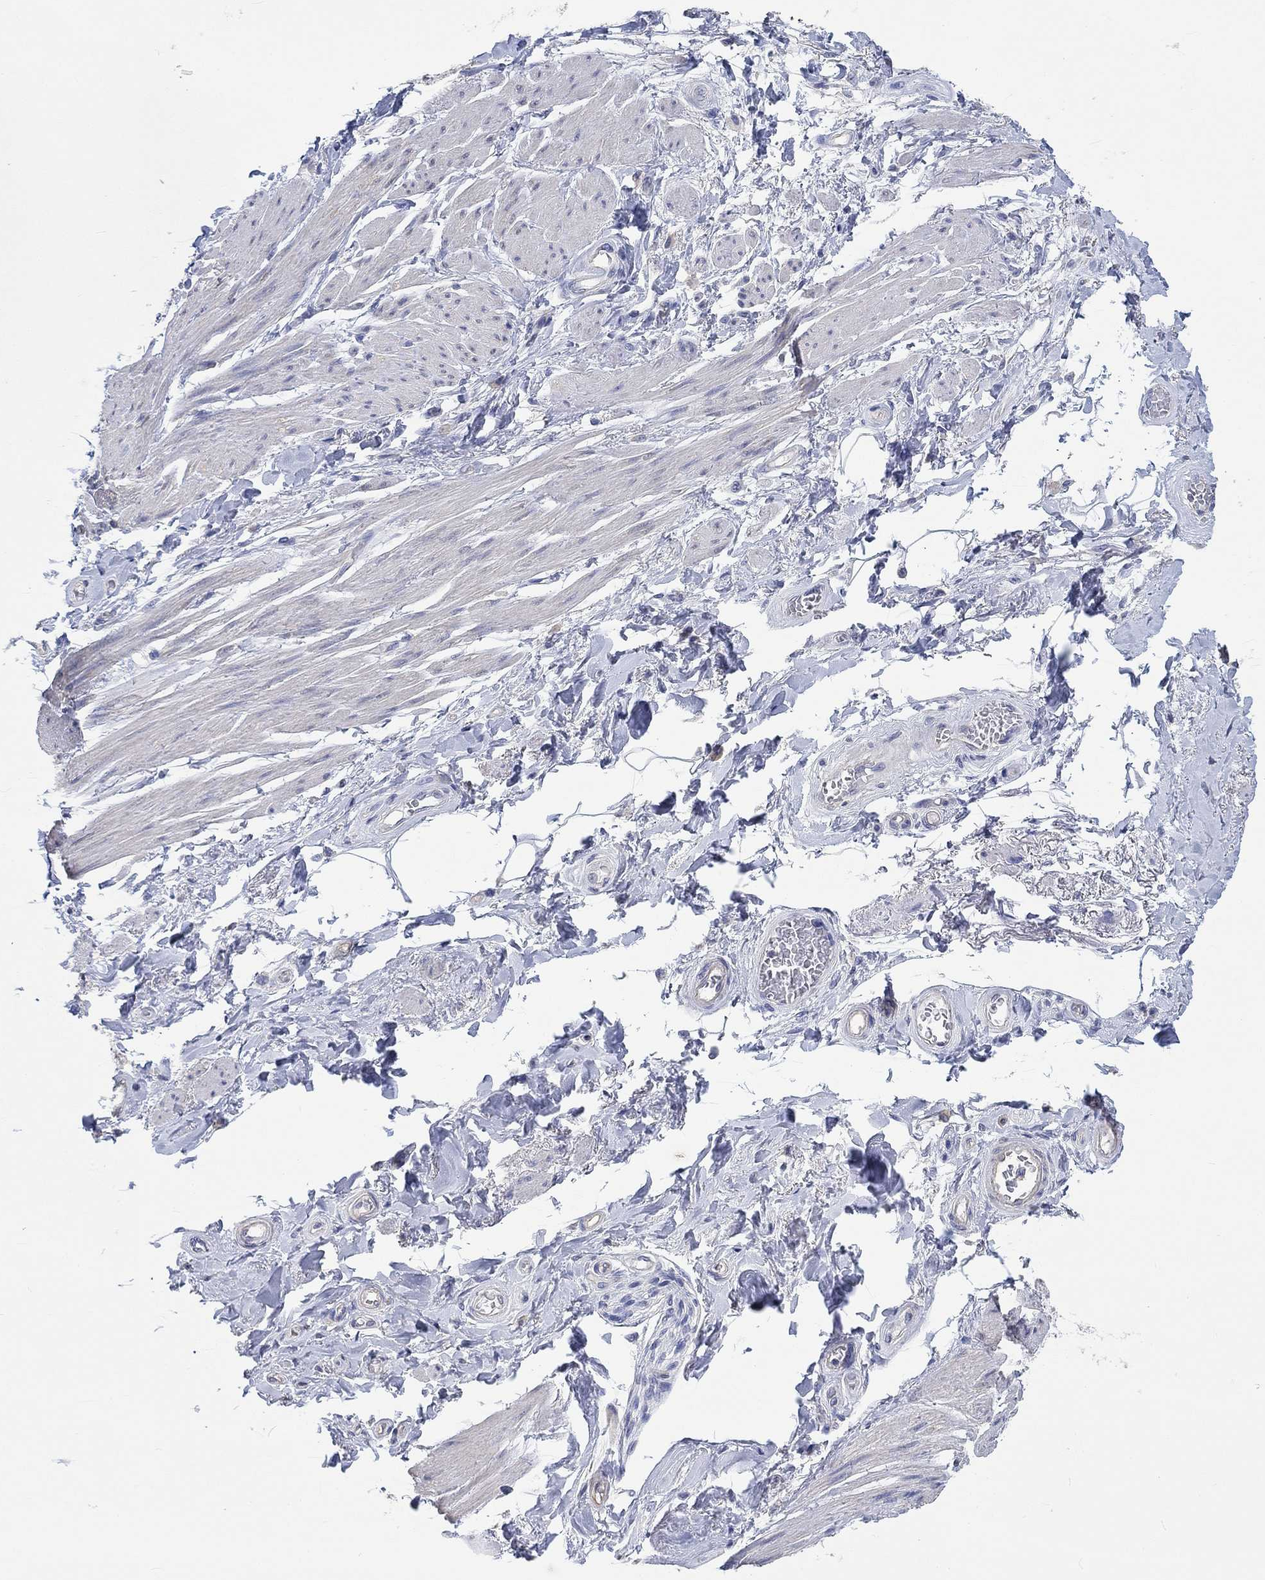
{"staining": {"intensity": "negative", "quantity": "none", "location": "none"}, "tissue": "soft tissue", "cell_type": "Fibroblasts", "image_type": "normal", "snomed": [{"axis": "morphology", "description": "Normal tissue, NOS"}, {"axis": "topography", "description": "Skeletal muscle"}, {"axis": "topography", "description": "Anal"}, {"axis": "topography", "description": "Peripheral nerve tissue"}], "caption": "This is an IHC histopathology image of unremarkable human soft tissue. There is no expression in fibroblasts.", "gene": "AGRP", "patient": {"sex": "male", "age": 53}}